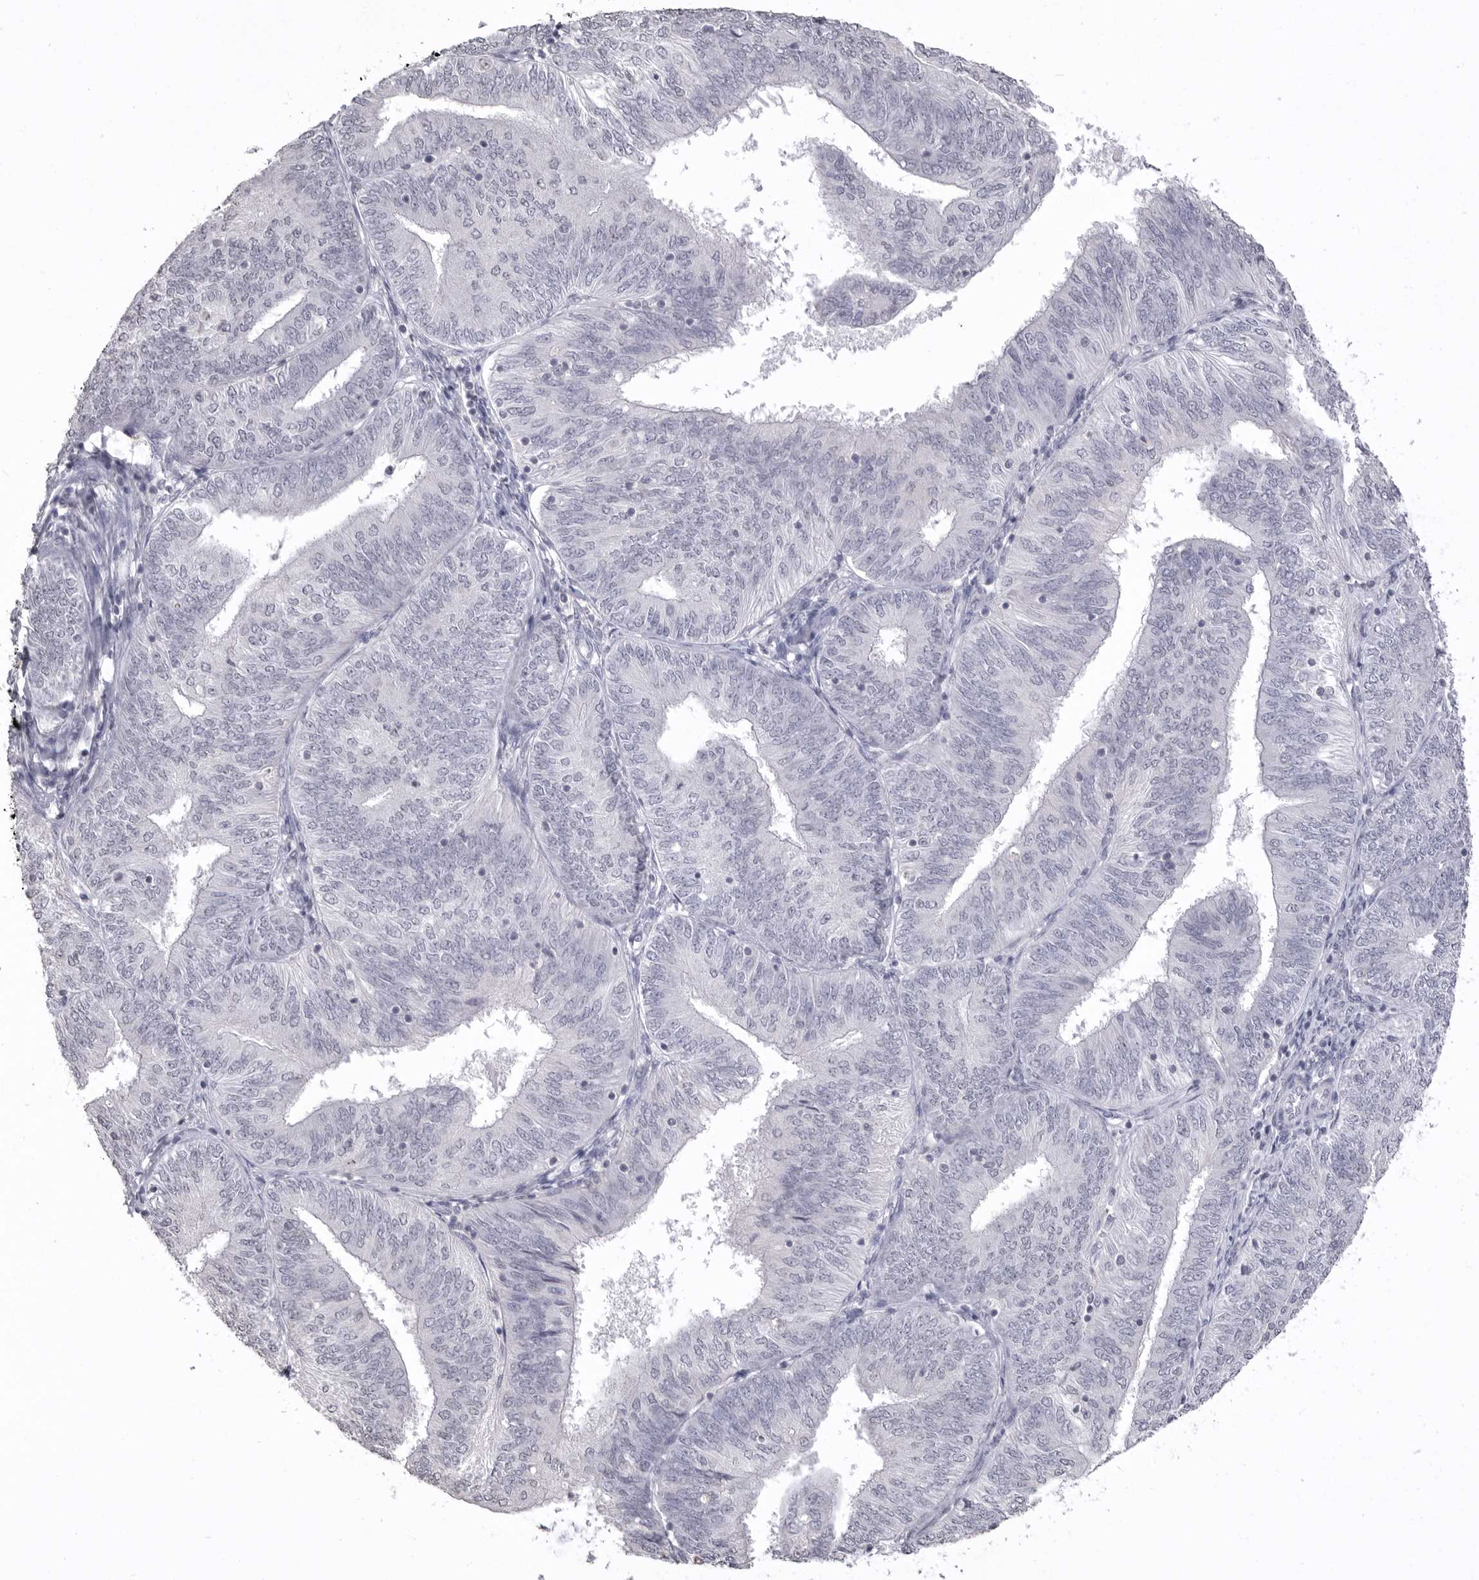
{"staining": {"intensity": "negative", "quantity": "none", "location": "none"}, "tissue": "endometrial cancer", "cell_type": "Tumor cells", "image_type": "cancer", "snomed": [{"axis": "morphology", "description": "Adenocarcinoma, NOS"}, {"axis": "topography", "description": "Endometrium"}], "caption": "Tumor cells are negative for protein expression in human endometrial cancer (adenocarcinoma).", "gene": "ICAM5", "patient": {"sex": "female", "age": 58}}